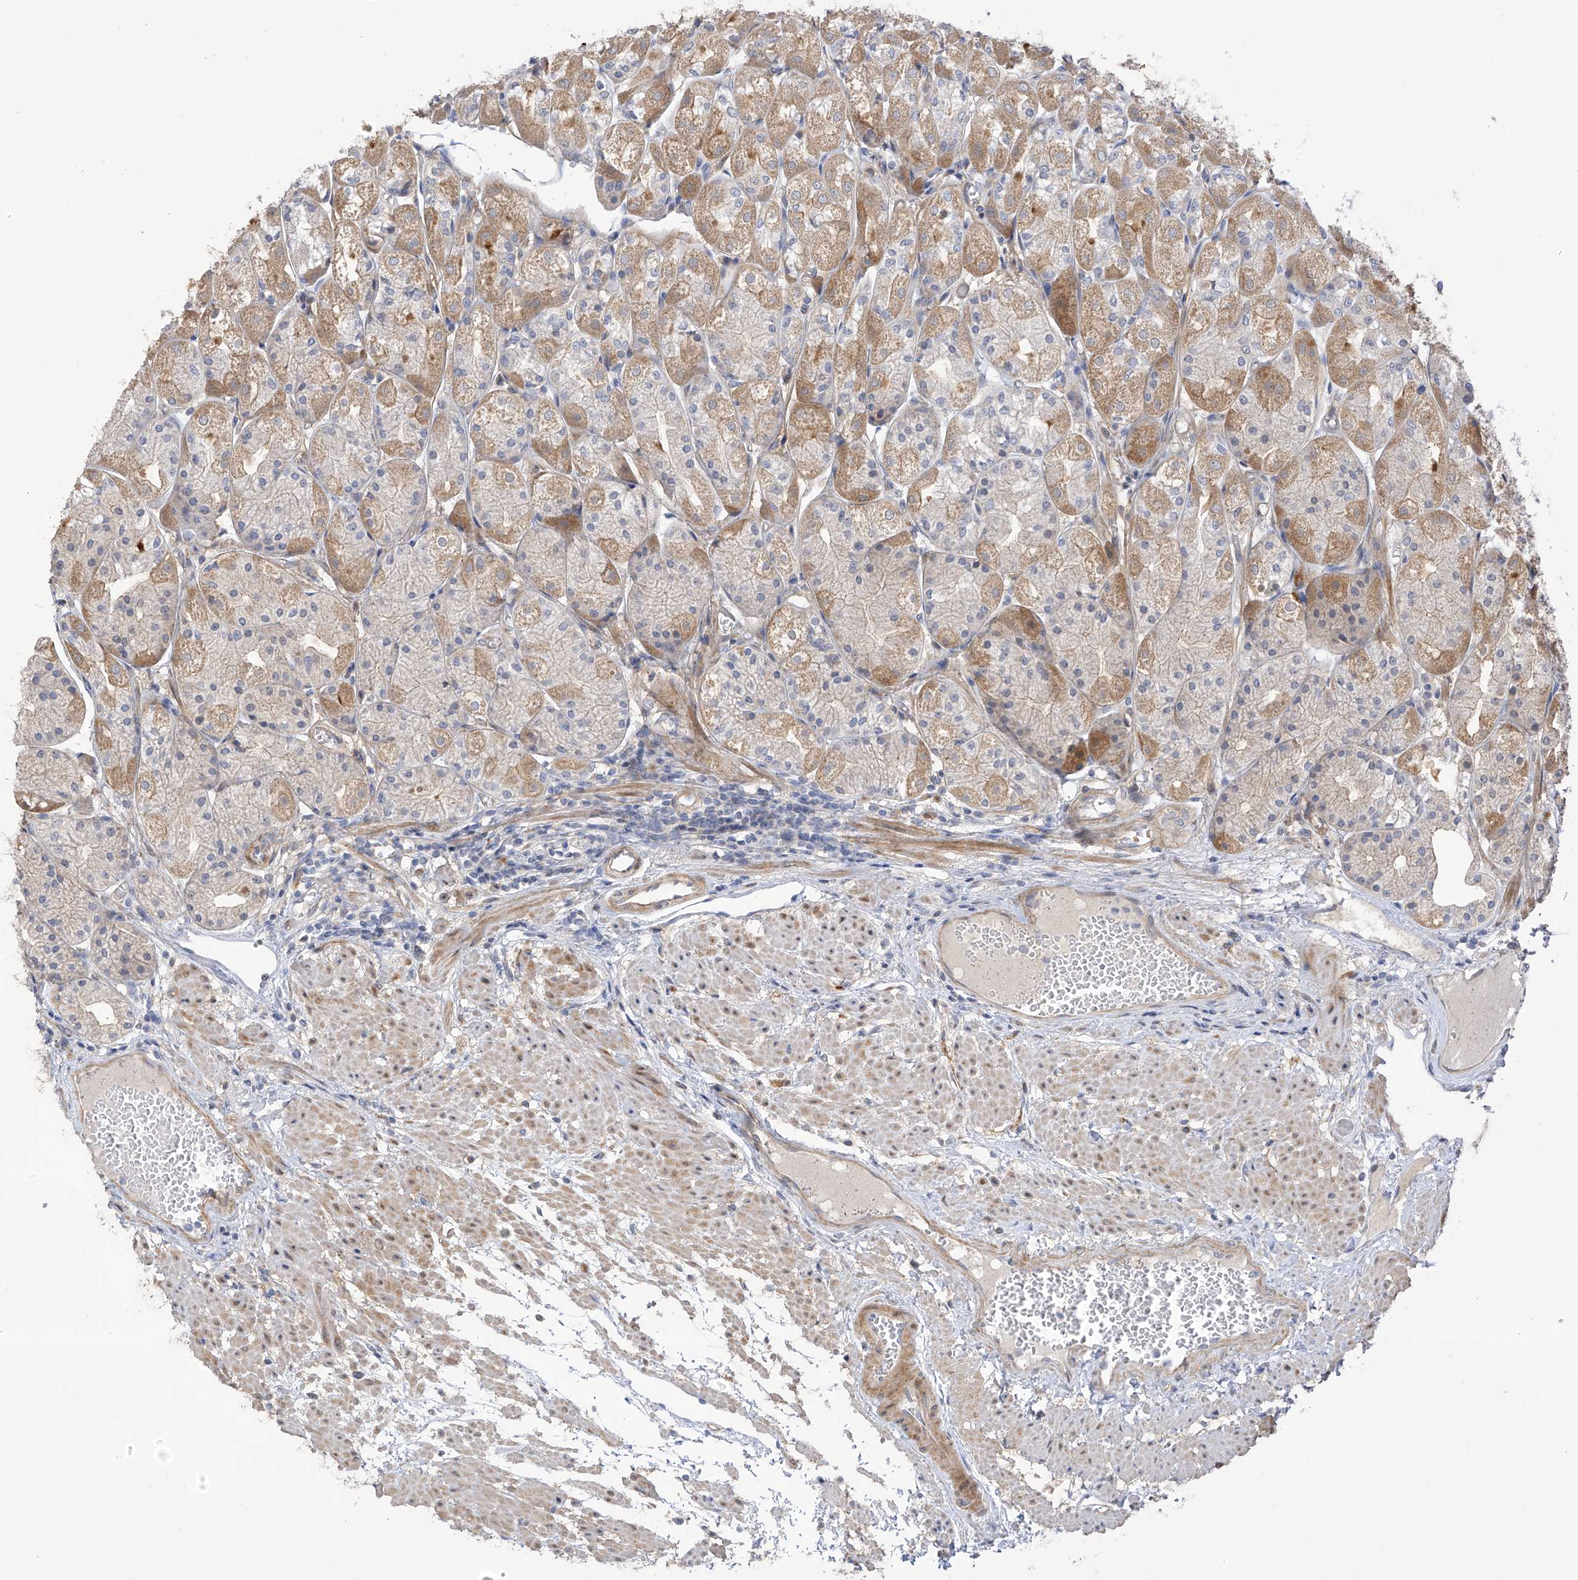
{"staining": {"intensity": "moderate", "quantity": ">75%", "location": "cytoplasmic/membranous"}, "tissue": "stomach", "cell_type": "Glandular cells", "image_type": "normal", "snomed": [{"axis": "morphology", "description": "Normal tissue, NOS"}, {"axis": "topography", "description": "Stomach, upper"}], "caption": "Stomach stained with IHC demonstrates moderate cytoplasmic/membranous positivity in approximately >75% of glandular cells.", "gene": "ZNF641", "patient": {"sex": "male", "age": 72}}